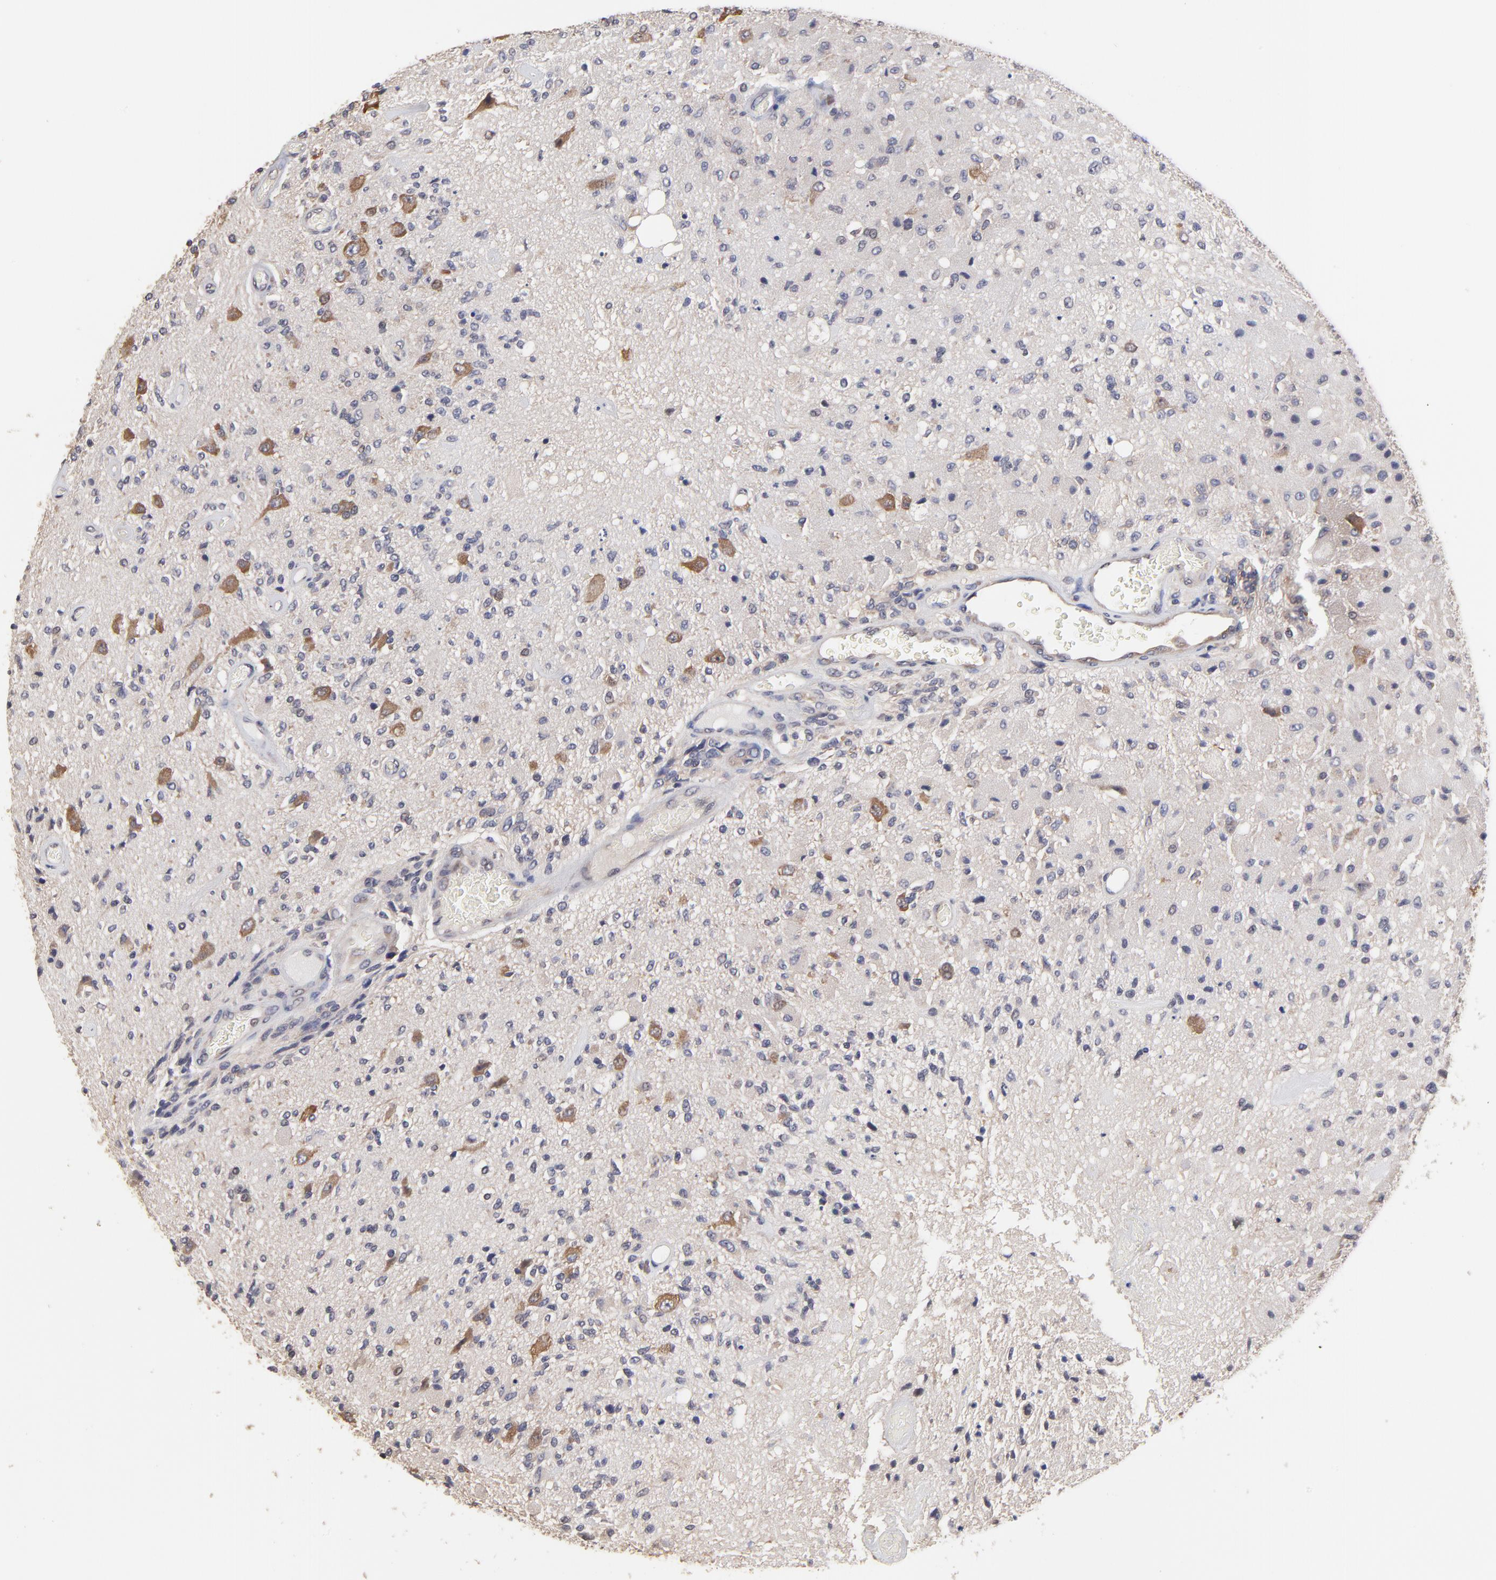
{"staining": {"intensity": "moderate", "quantity": "<25%", "location": "cytoplasmic/membranous"}, "tissue": "glioma", "cell_type": "Tumor cells", "image_type": "cancer", "snomed": [{"axis": "morphology", "description": "Normal tissue, NOS"}, {"axis": "morphology", "description": "Glioma, malignant, High grade"}, {"axis": "topography", "description": "Cerebral cortex"}], "caption": "Tumor cells demonstrate moderate cytoplasmic/membranous staining in about <25% of cells in malignant glioma (high-grade).", "gene": "CCT2", "patient": {"sex": "male", "age": 77}}